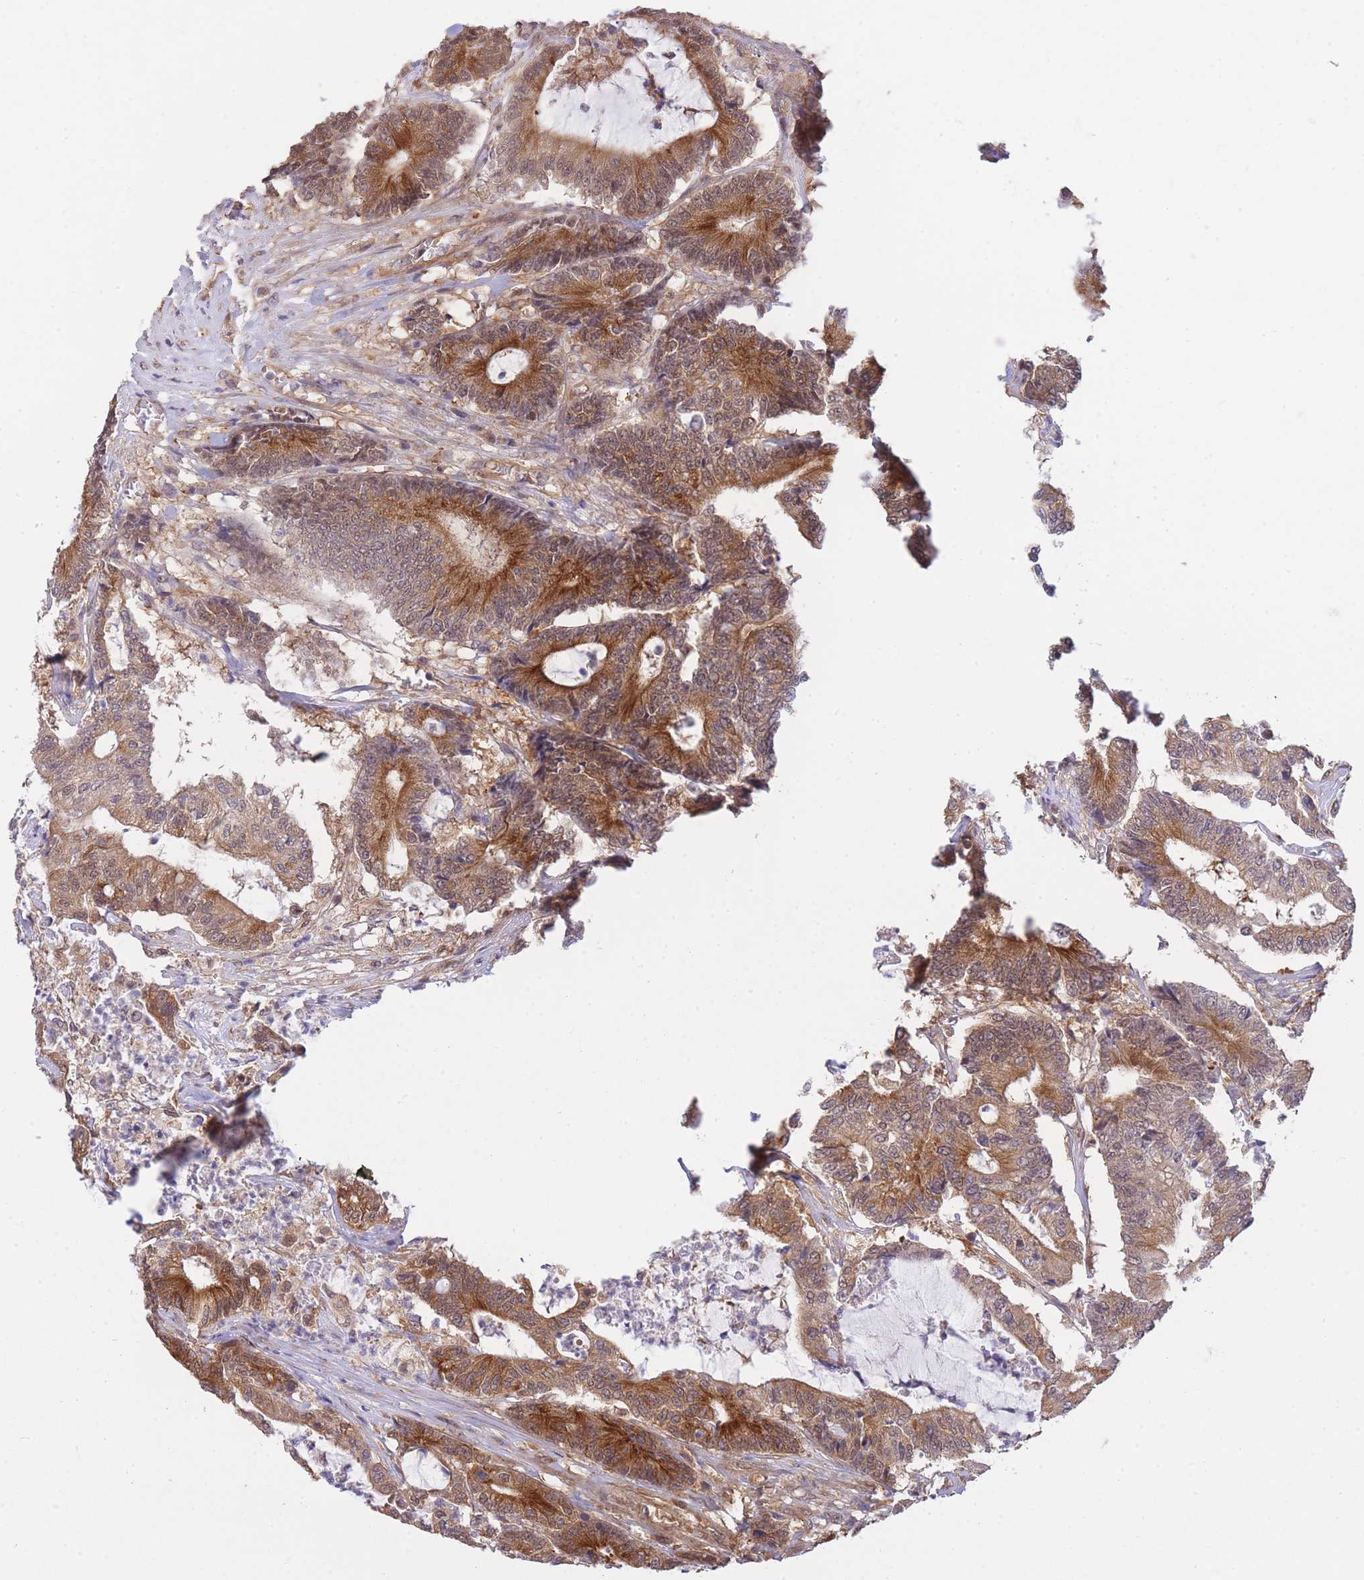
{"staining": {"intensity": "moderate", "quantity": ">75%", "location": "cytoplasmic/membranous"}, "tissue": "colorectal cancer", "cell_type": "Tumor cells", "image_type": "cancer", "snomed": [{"axis": "morphology", "description": "Adenocarcinoma, NOS"}, {"axis": "topography", "description": "Colon"}], "caption": "Colorectal cancer (adenocarcinoma) stained with a brown dye displays moderate cytoplasmic/membranous positive positivity in about >75% of tumor cells.", "gene": "EXOSC8", "patient": {"sex": "female", "age": 84}}